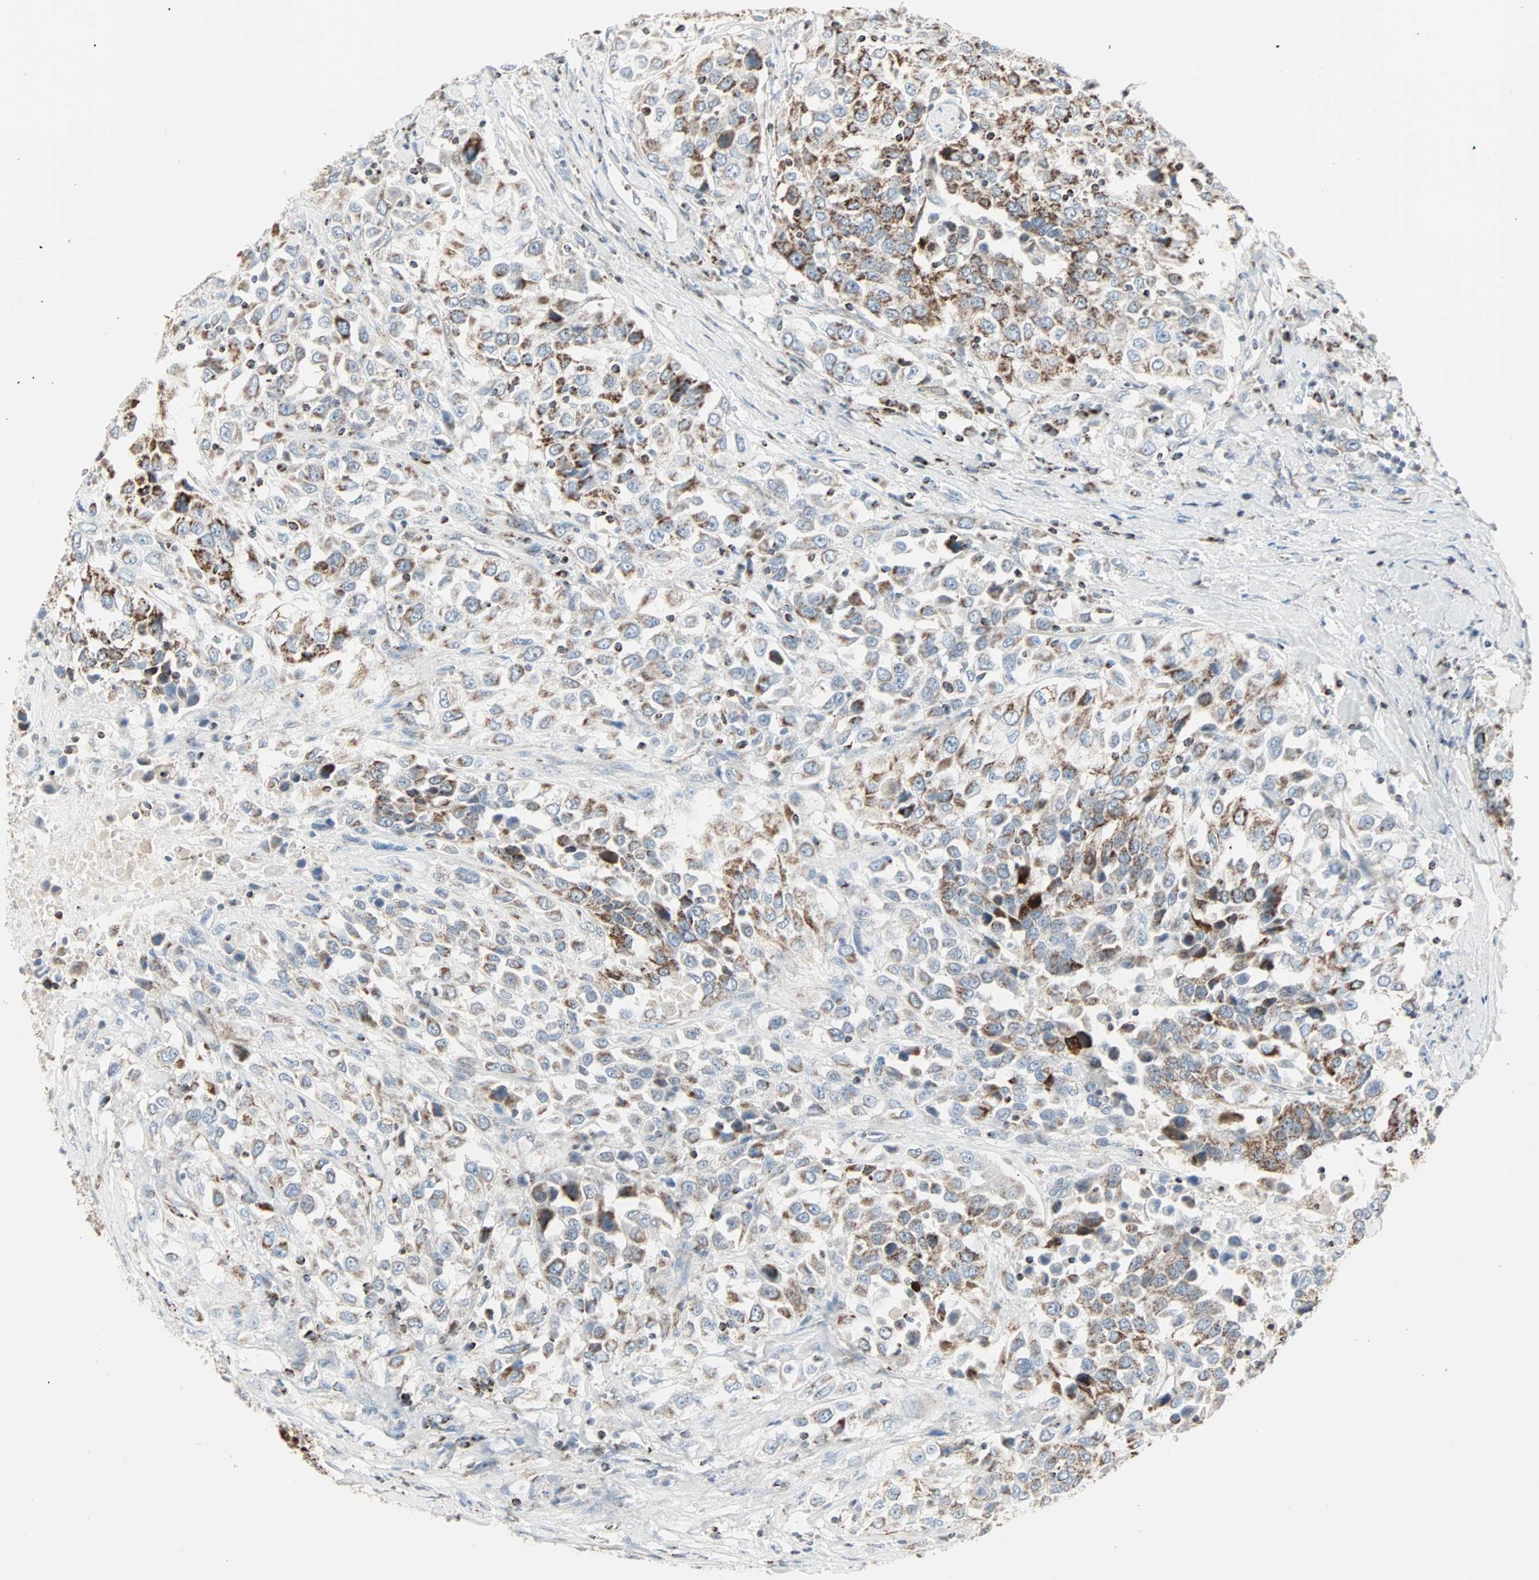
{"staining": {"intensity": "strong", "quantity": "25%-75%", "location": "cytoplasmic/membranous"}, "tissue": "urothelial cancer", "cell_type": "Tumor cells", "image_type": "cancer", "snomed": [{"axis": "morphology", "description": "Urothelial carcinoma, High grade"}, {"axis": "topography", "description": "Urinary bladder"}], "caption": "High-grade urothelial carcinoma stained for a protein reveals strong cytoplasmic/membranous positivity in tumor cells.", "gene": "IDH2", "patient": {"sex": "female", "age": 80}}